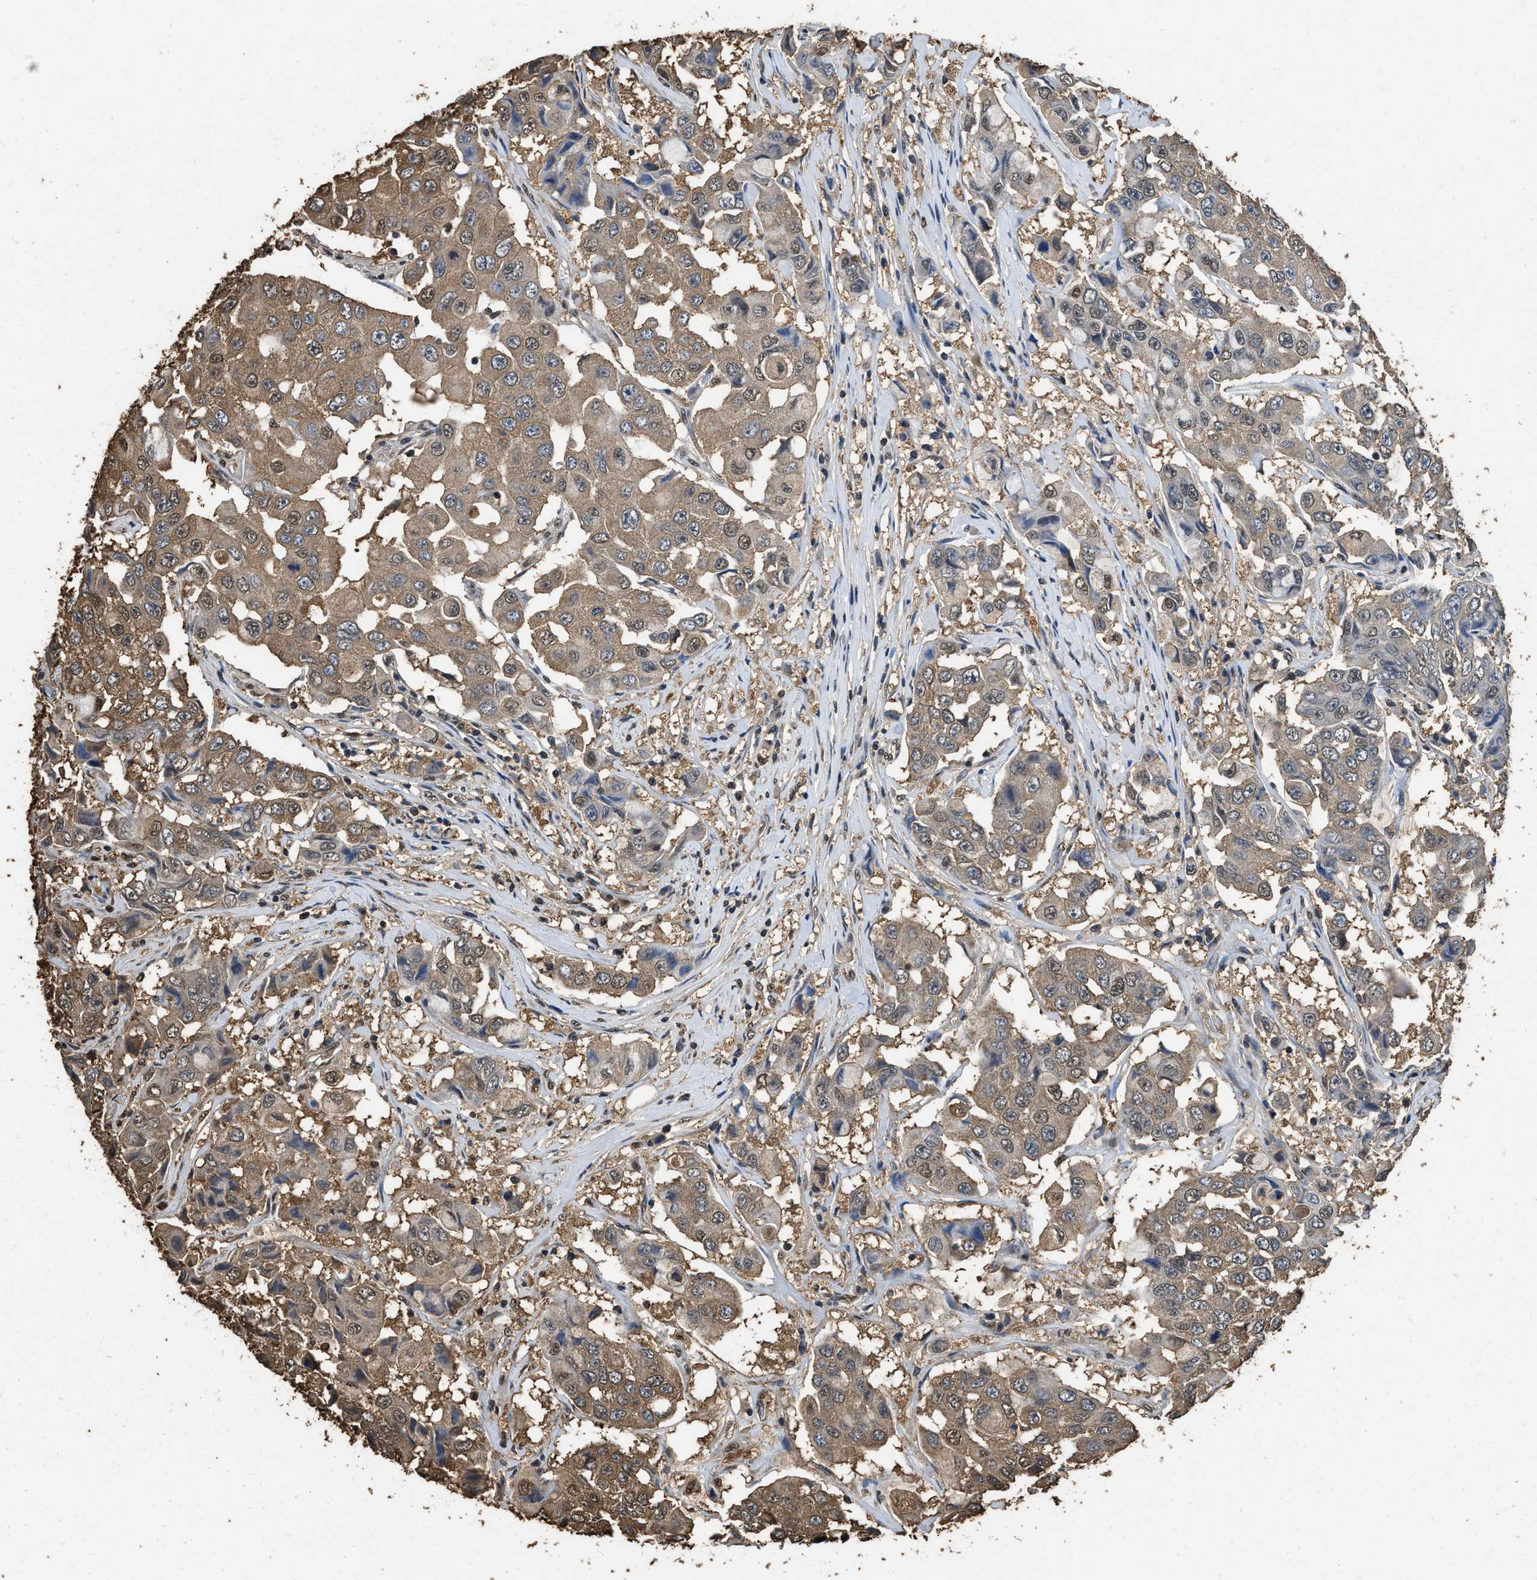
{"staining": {"intensity": "moderate", "quantity": ">75%", "location": "cytoplasmic/membranous,nuclear"}, "tissue": "breast cancer", "cell_type": "Tumor cells", "image_type": "cancer", "snomed": [{"axis": "morphology", "description": "Duct carcinoma"}, {"axis": "topography", "description": "Breast"}], "caption": "Immunohistochemistry photomicrograph of human breast invasive ductal carcinoma stained for a protein (brown), which exhibits medium levels of moderate cytoplasmic/membranous and nuclear expression in approximately >75% of tumor cells.", "gene": "GAPDH", "patient": {"sex": "female", "age": 27}}